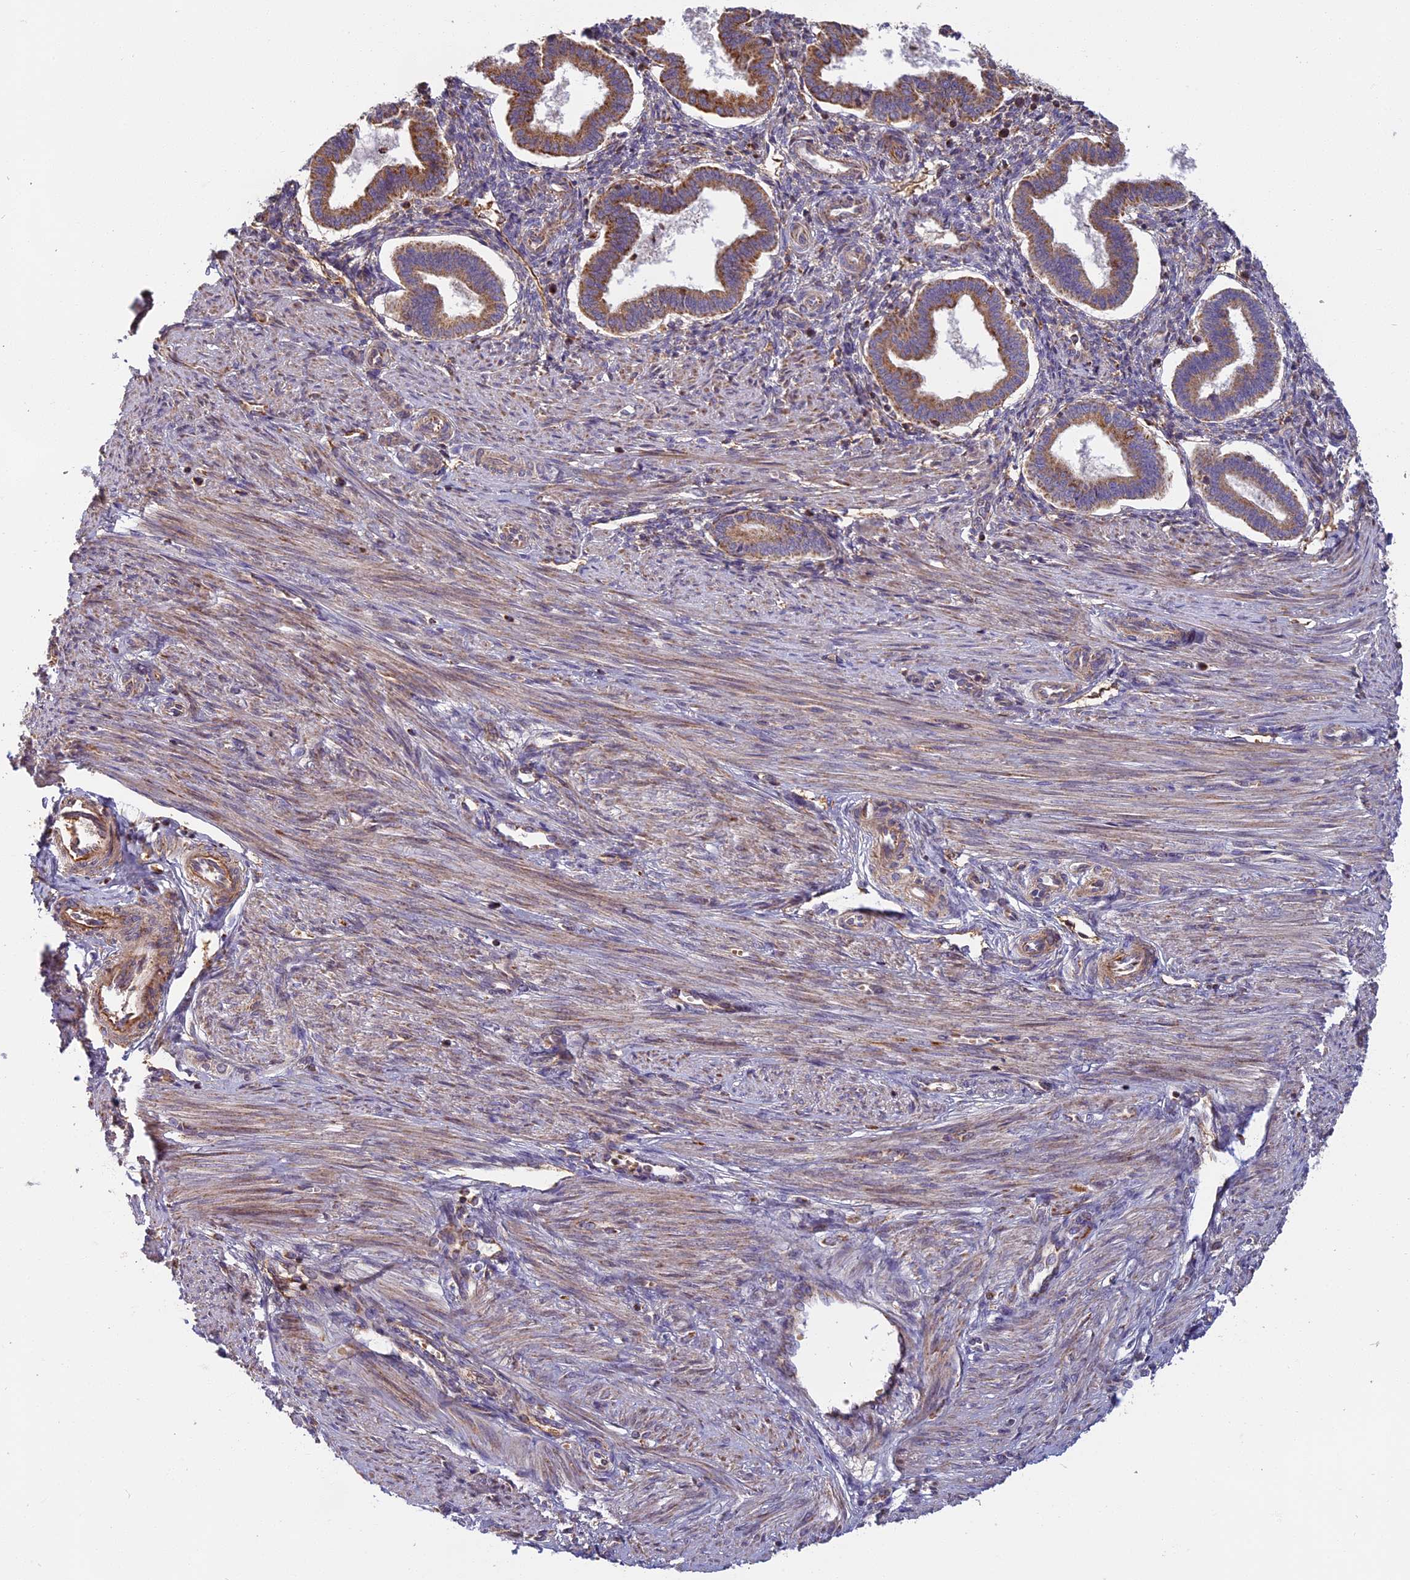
{"staining": {"intensity": "weak", "quantity": "<25%", "location": "cytoplasmic/membranous"}, "tissue": "endometrium", "cell_type": "Cells in endometrial stroma", "image_type": "normal", "snomed": [{"axis": "morphology", "description": "Normal tissue, NOS"}, {"axis": "topography", "description": "Endometrium"}], "caption": "Immunohistochemistry (IHC) histopathology image of benign endometrium: endometrium stained with DAB (3,3'-diaminobenzidine) displays no significant protein staining in cells in endometrial stroma.", "gene": "EDAR", "patient": {"sex": "female", "age": 24}}